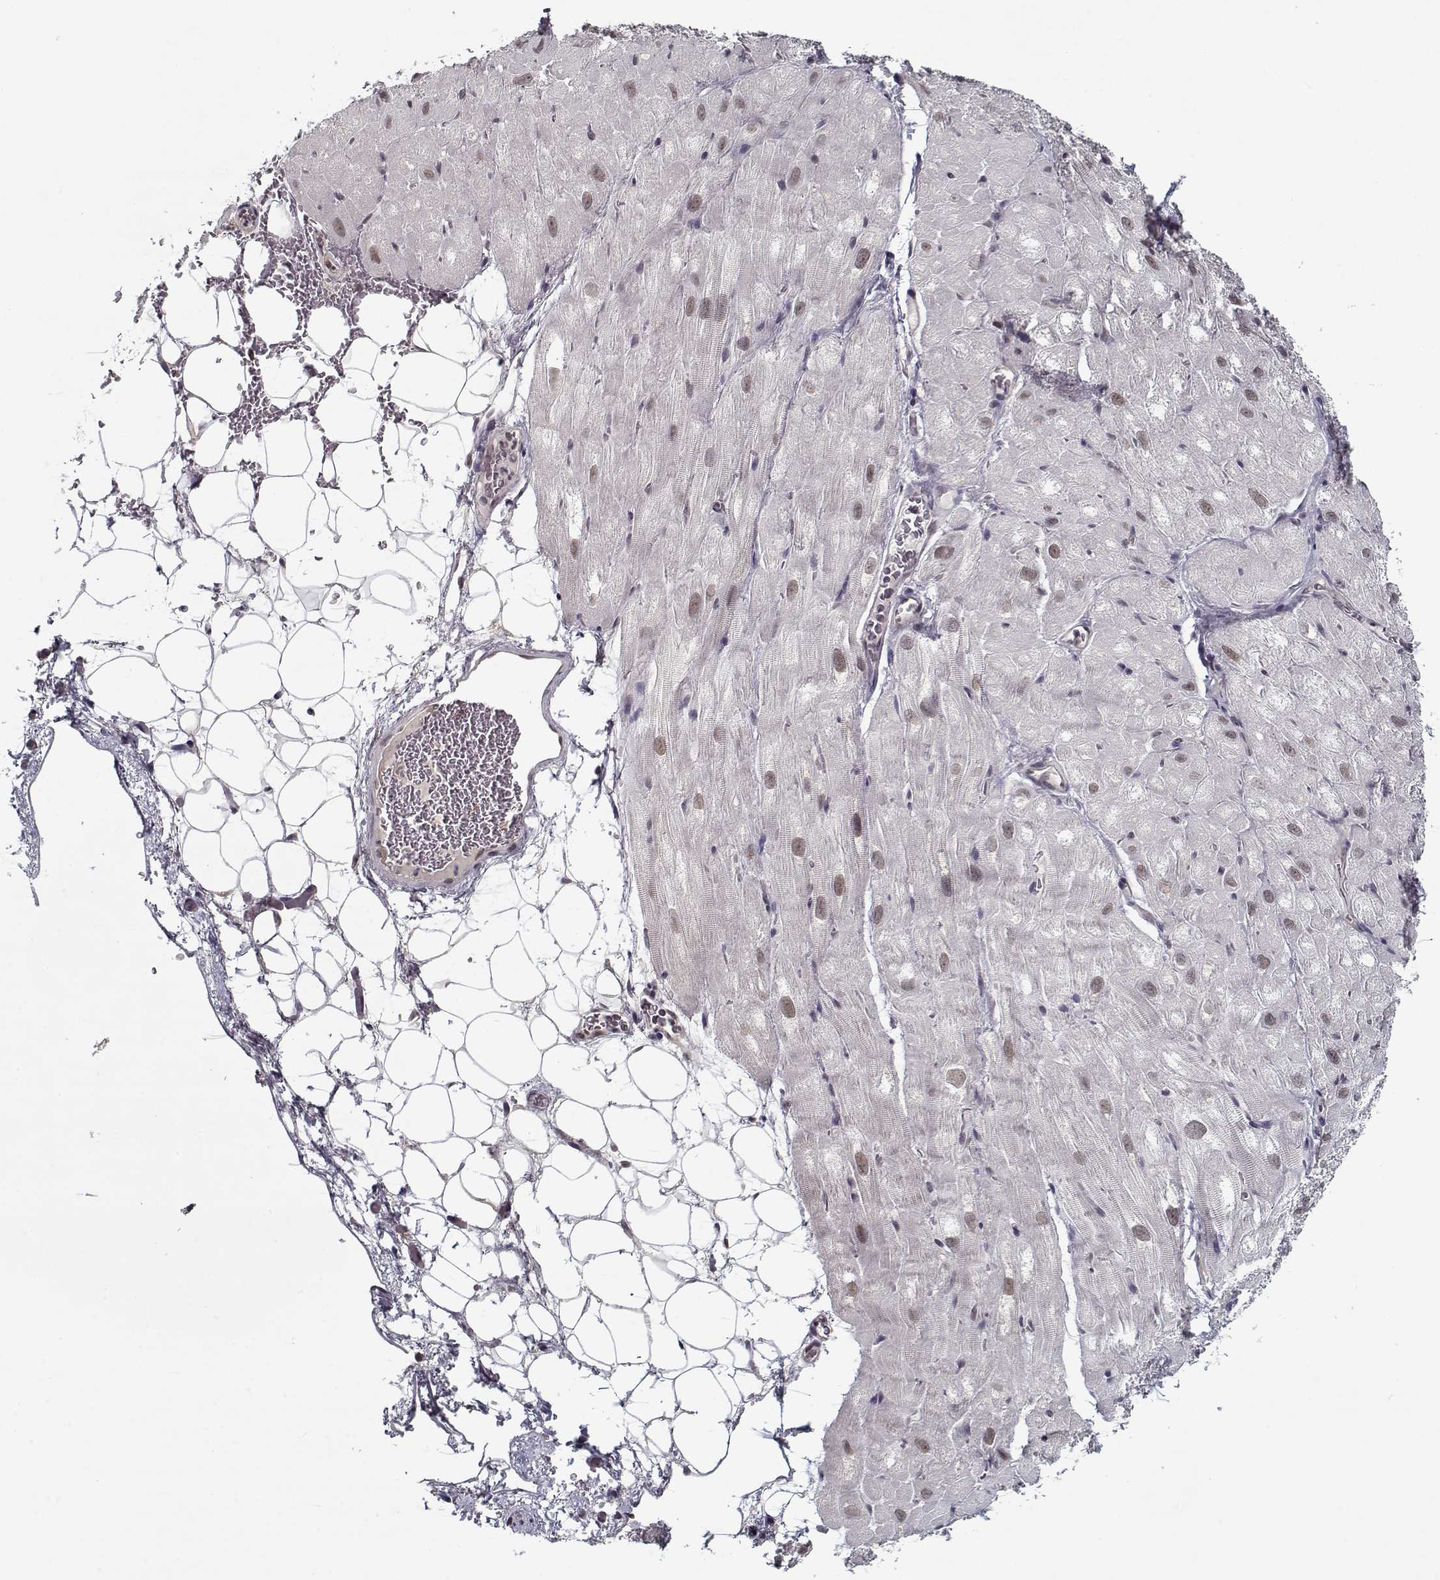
{"staining": {"intensity": "weak", "quantity": "<25%", "location": "nuclear"}, "tissue": "heart muscle", "cell_type": "Cardiomyocytes", "image_type": "normal", "snomed": [{"axis": "morphology", "description": "Normal tissue, NOS"}, {"axis": "topography", "description": "Heart"}], "caption": "Immunohistochemistry of benign heart muscle shows no expression in cardiomyocytes.", "gene": "TESPA1", "patient": {"sex": "male", "age": 61}}